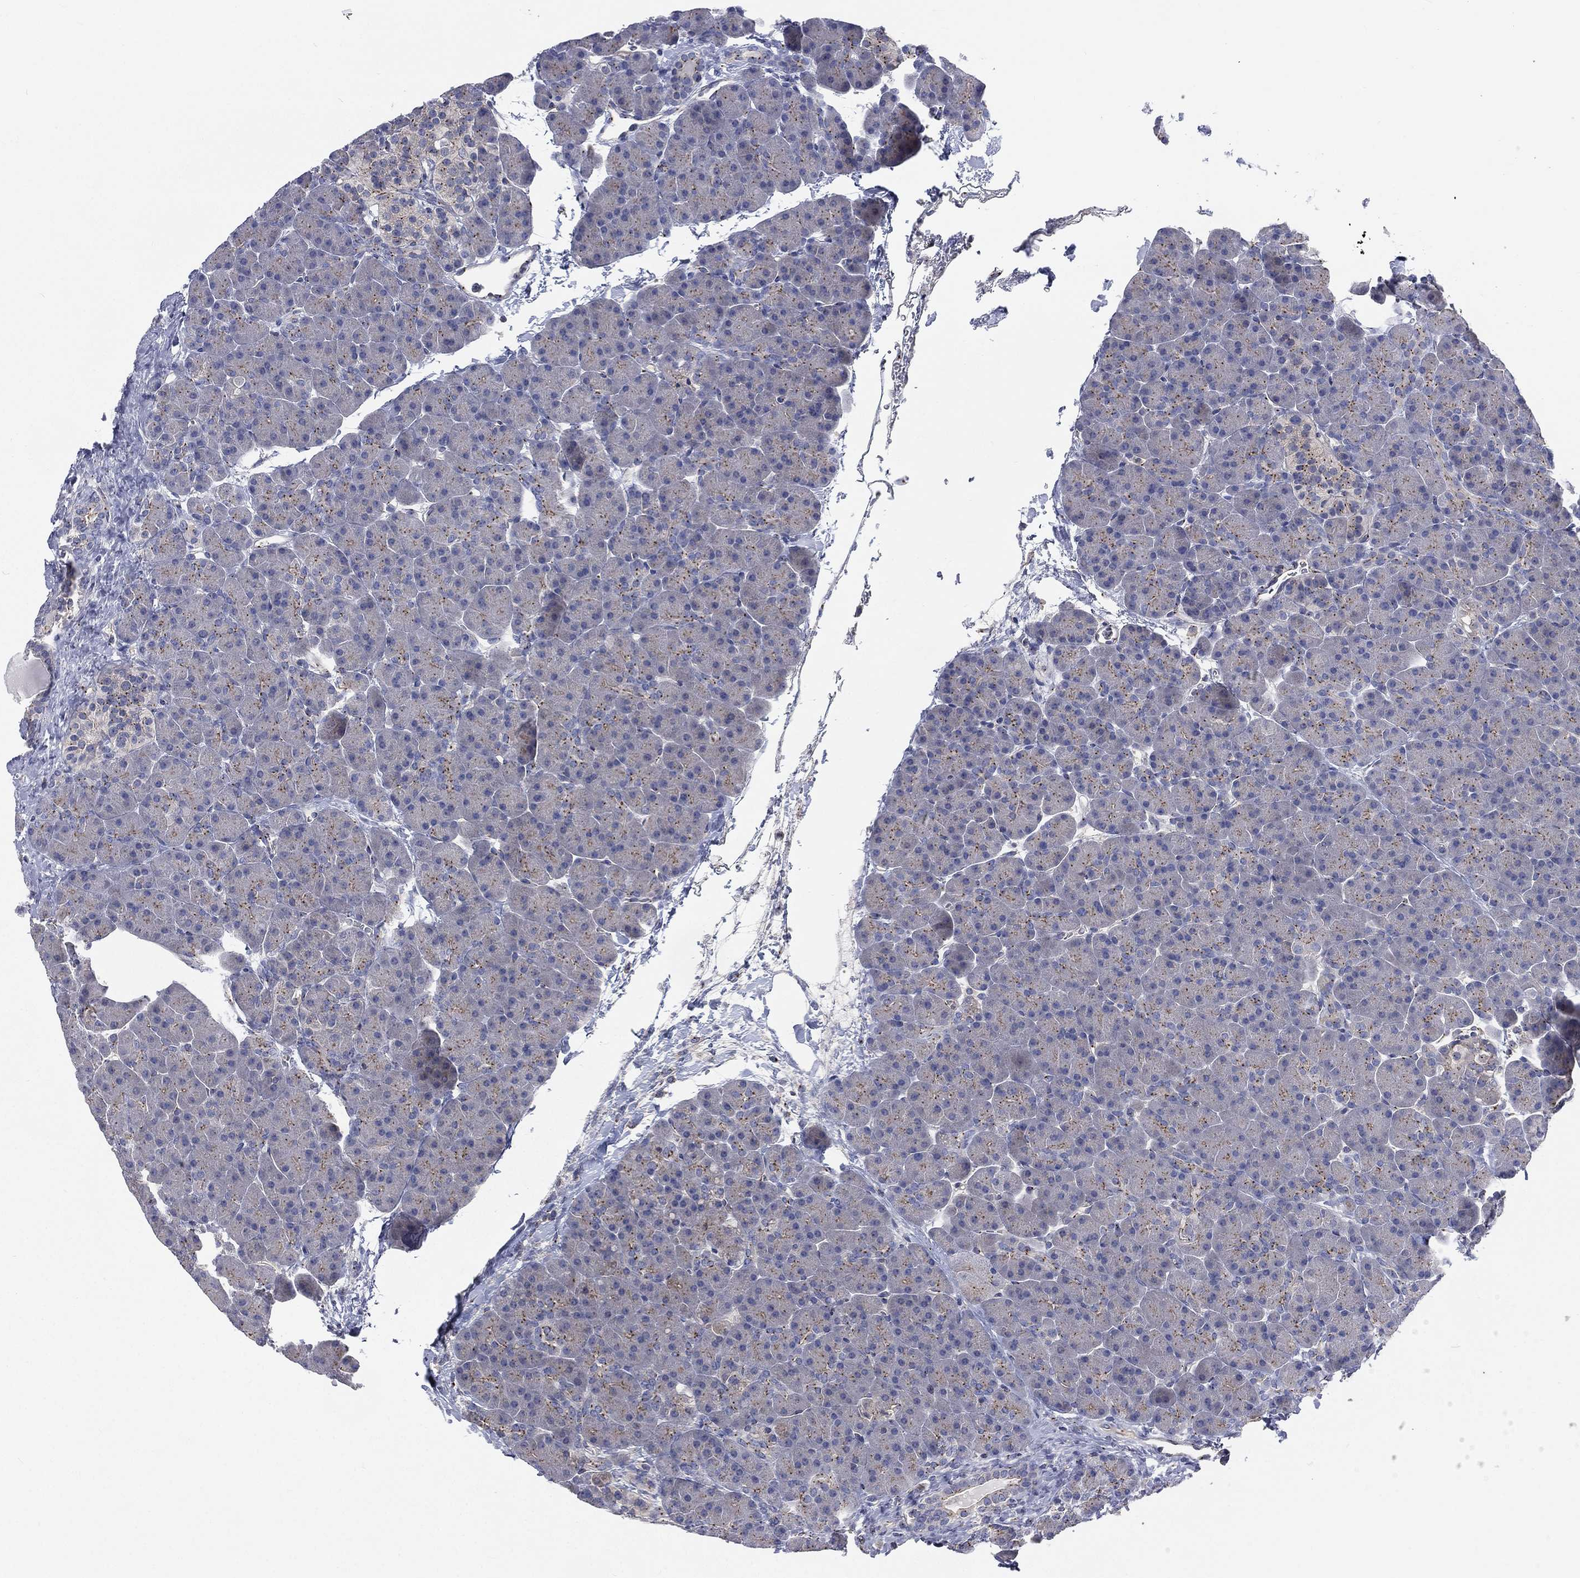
{"staining": {"intensity": "weak", "quantity": "<25%", "location": "cytoplasmic/membranous"}, "tissue": "pancreas", "cell_type": "Exocrine glandular cells", "image_type": "normal", "snomed": [{"axis": "morphology", "description": "Normal tissue, NOS"}, {"axis": "topography", "description": "Pancreas"}], "caption": "A high-resolution micrograph shows IHC staining of benign pancreas, which exhibits no significant staining in exocrine glandular cells.", "gene": "CROCC", "patient": {"sex": "female", "age": 44}}